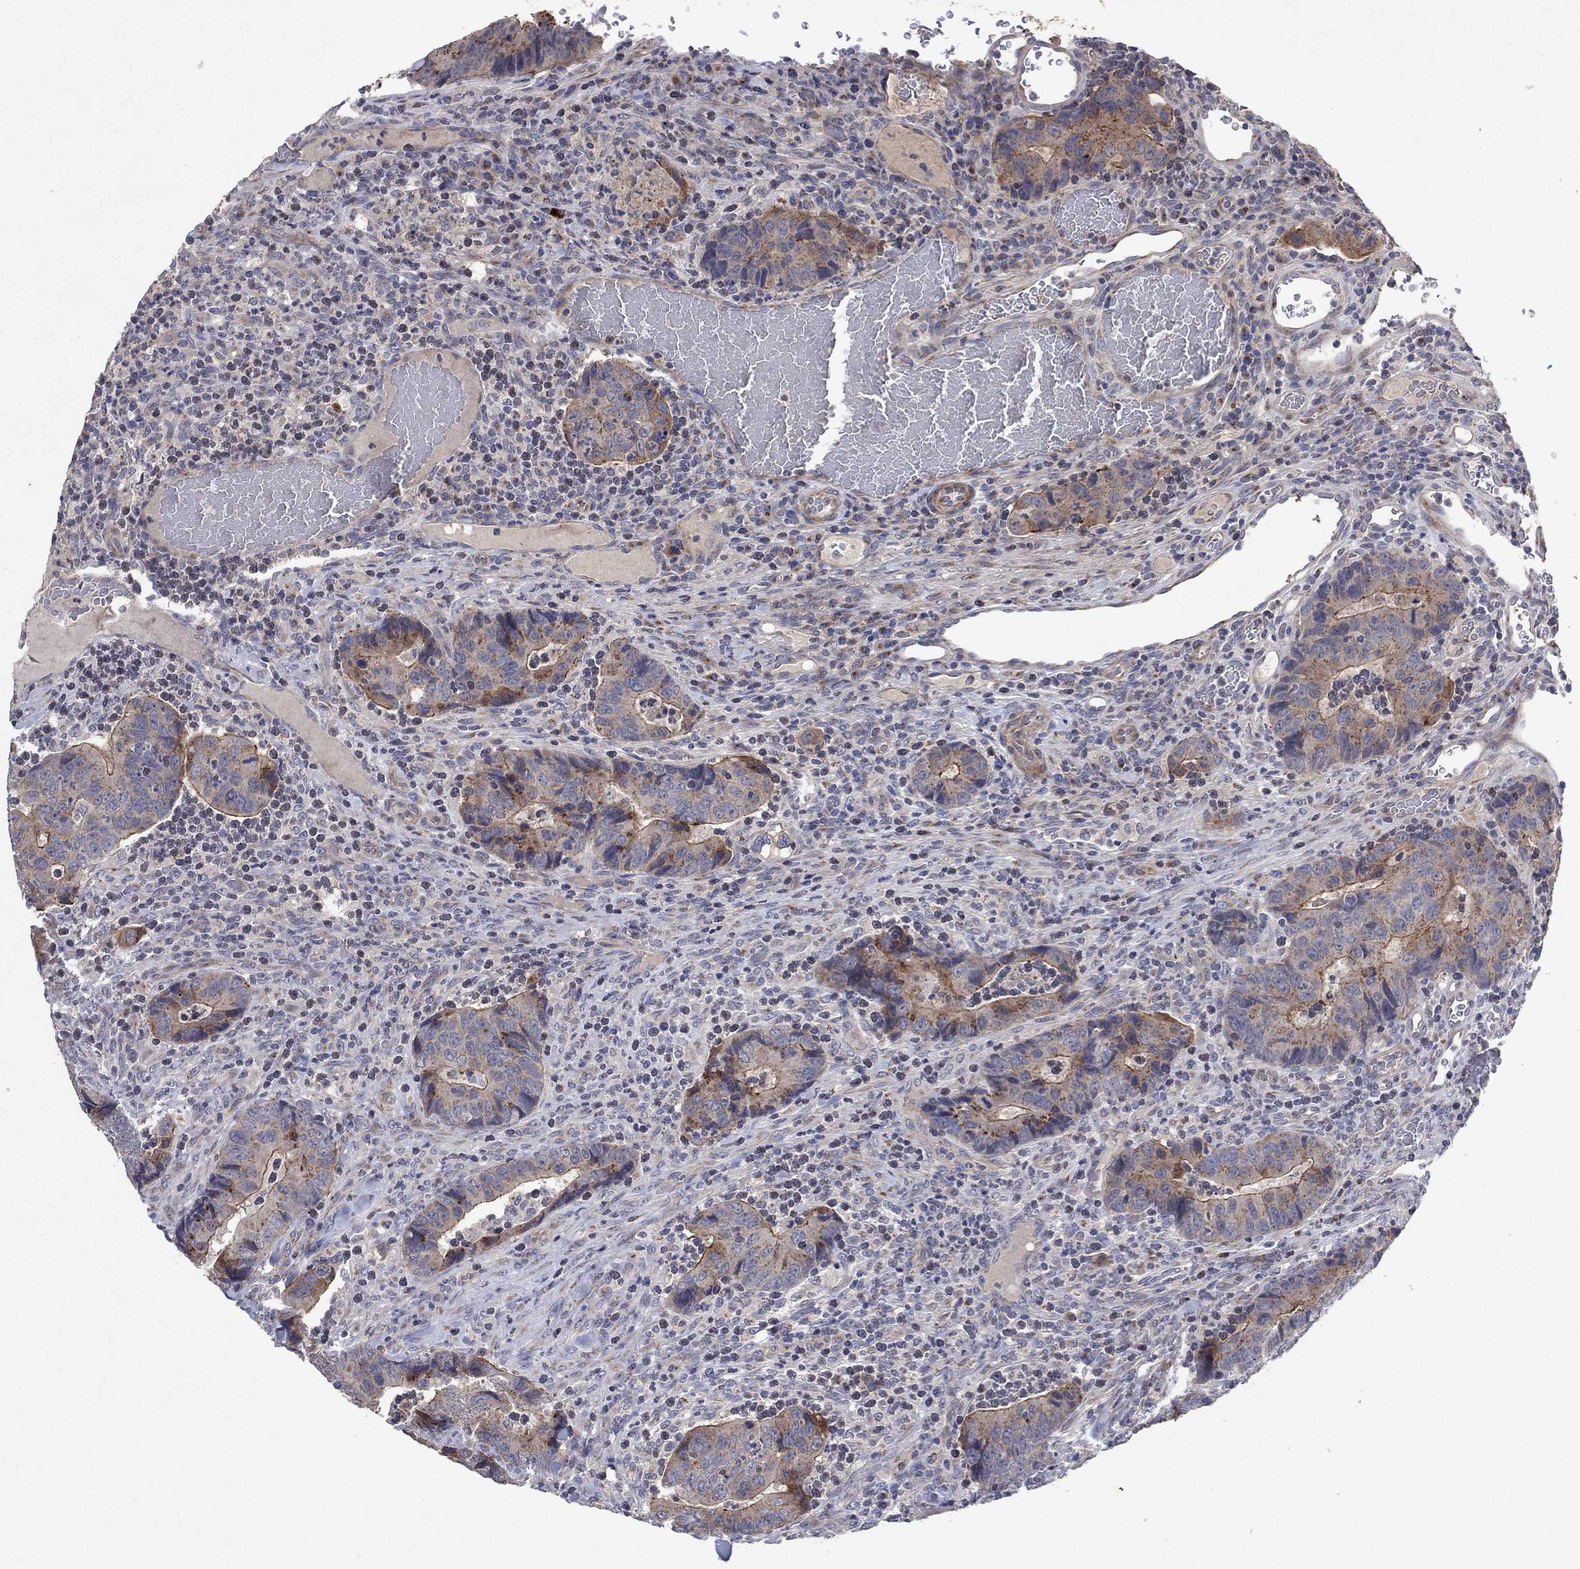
{"staining": {"intensity": "strong", "quantity": "25%-75%", "location": "cytoplasmic/membranous"}, "tissue": "colorectal cancer", "cell_type": "Tumor cells", "image_type": "cancer", "snomed": [{"axis": "morphology", "description": "Adenocarcinoma, NOS"}, {"axis": "topography", "description": "Colon"}], "caption": "Human colorectal adenocarcinoma stained for a protein (brown) displays strong cytoplasmic/membranous positive expression in about 25%-75% of tumor cells.", "gene": "FRG1", "patient": {"sex": "female", "age": 56}}